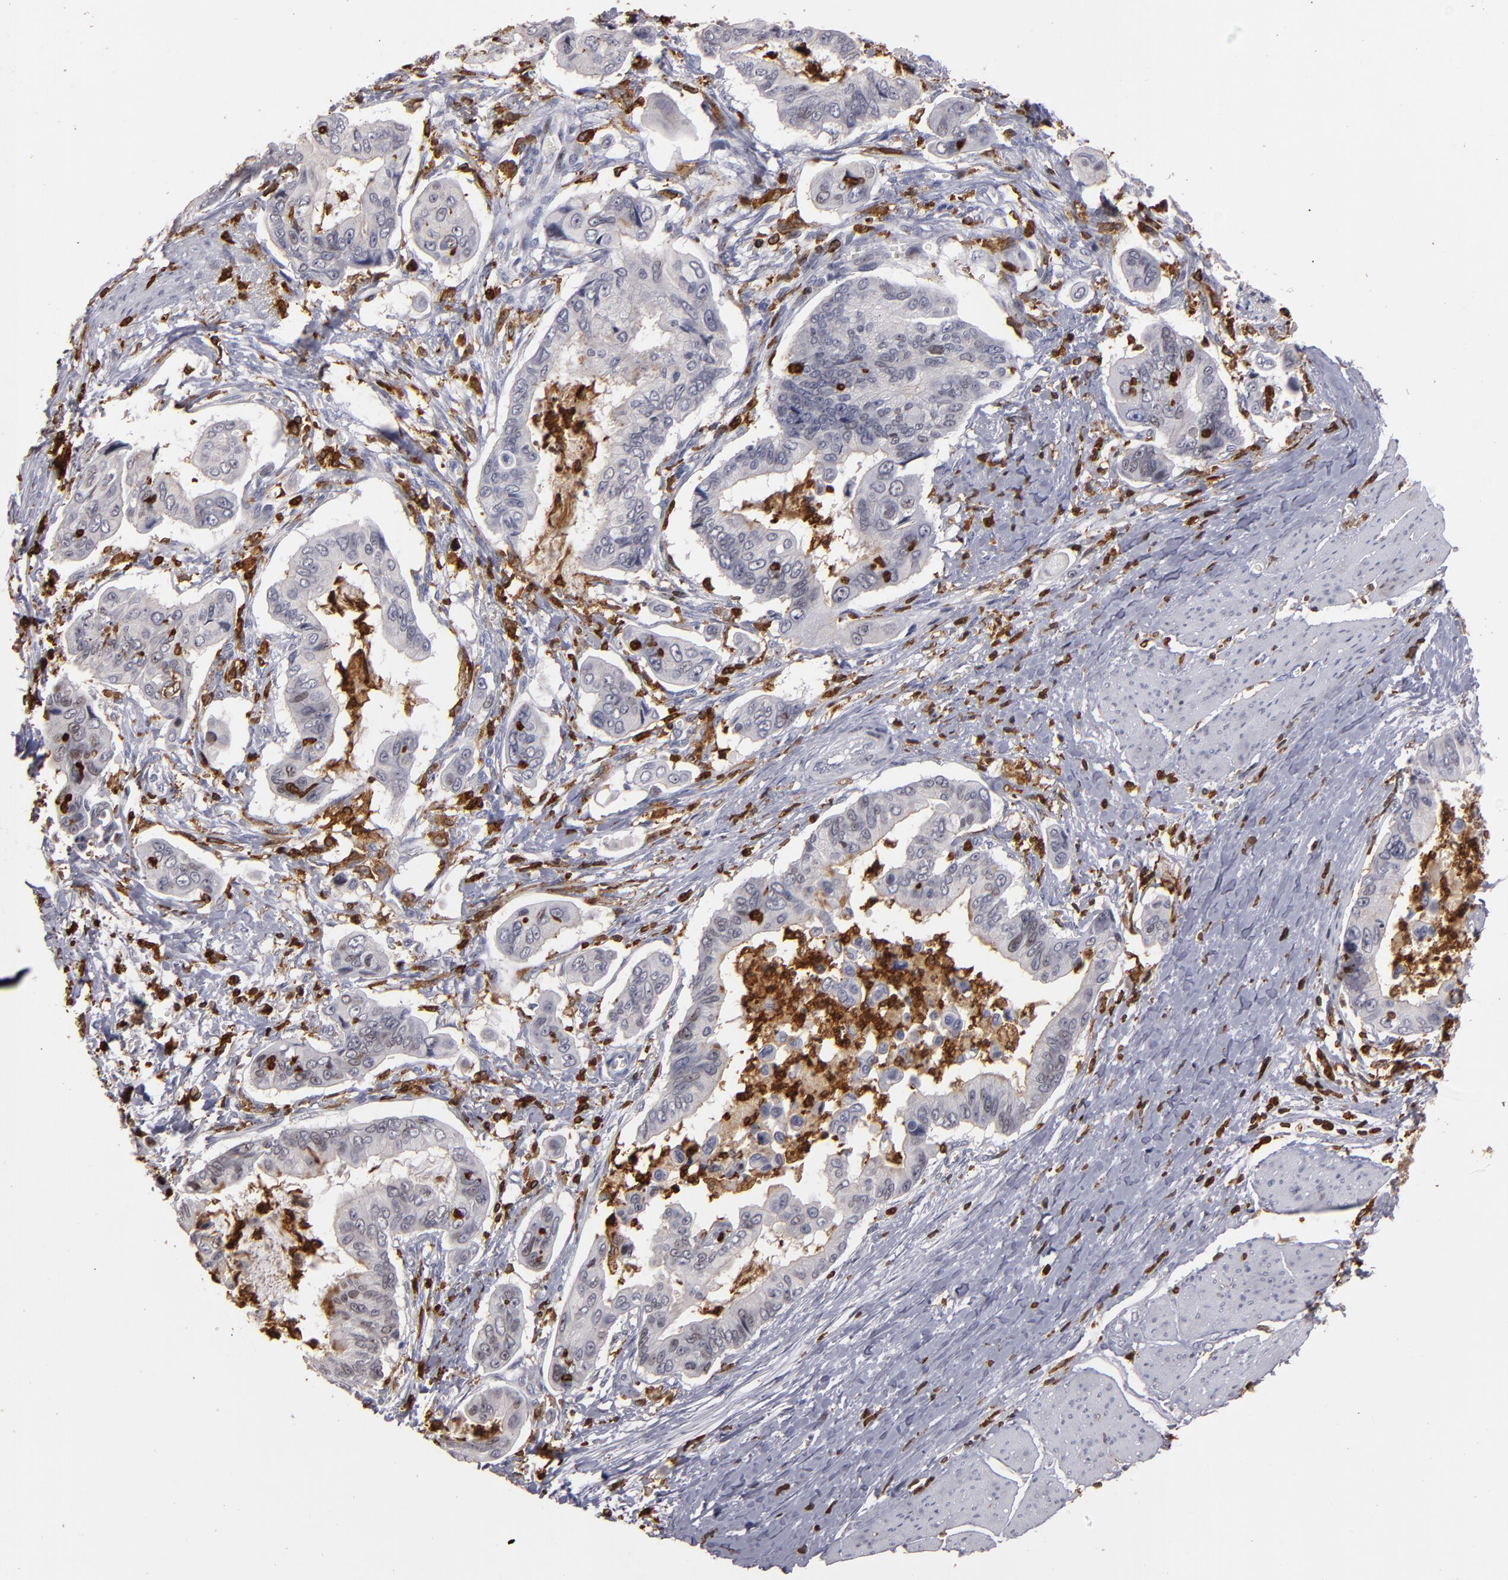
{"staining": {"intensity": "weak", "quantity": "25%-75%", "location": "nuclear"}, "tissue": "stomach cancer", "cell_type": "Tumor cells", "image_type": "cancer", "snomed": [{"axis": "morphology", "description": "Adenocarcinoma, NOS"}, {"axis": "topography", "description": "Stomach, upper"}], "caption": "Human stomach cancer stained for a protein (brown) demonstrates weak nuclear positive staining in about 25%-75% of tumor cells.", "gene": "WAS", "patient": {"sex": "male", "age": 80}}